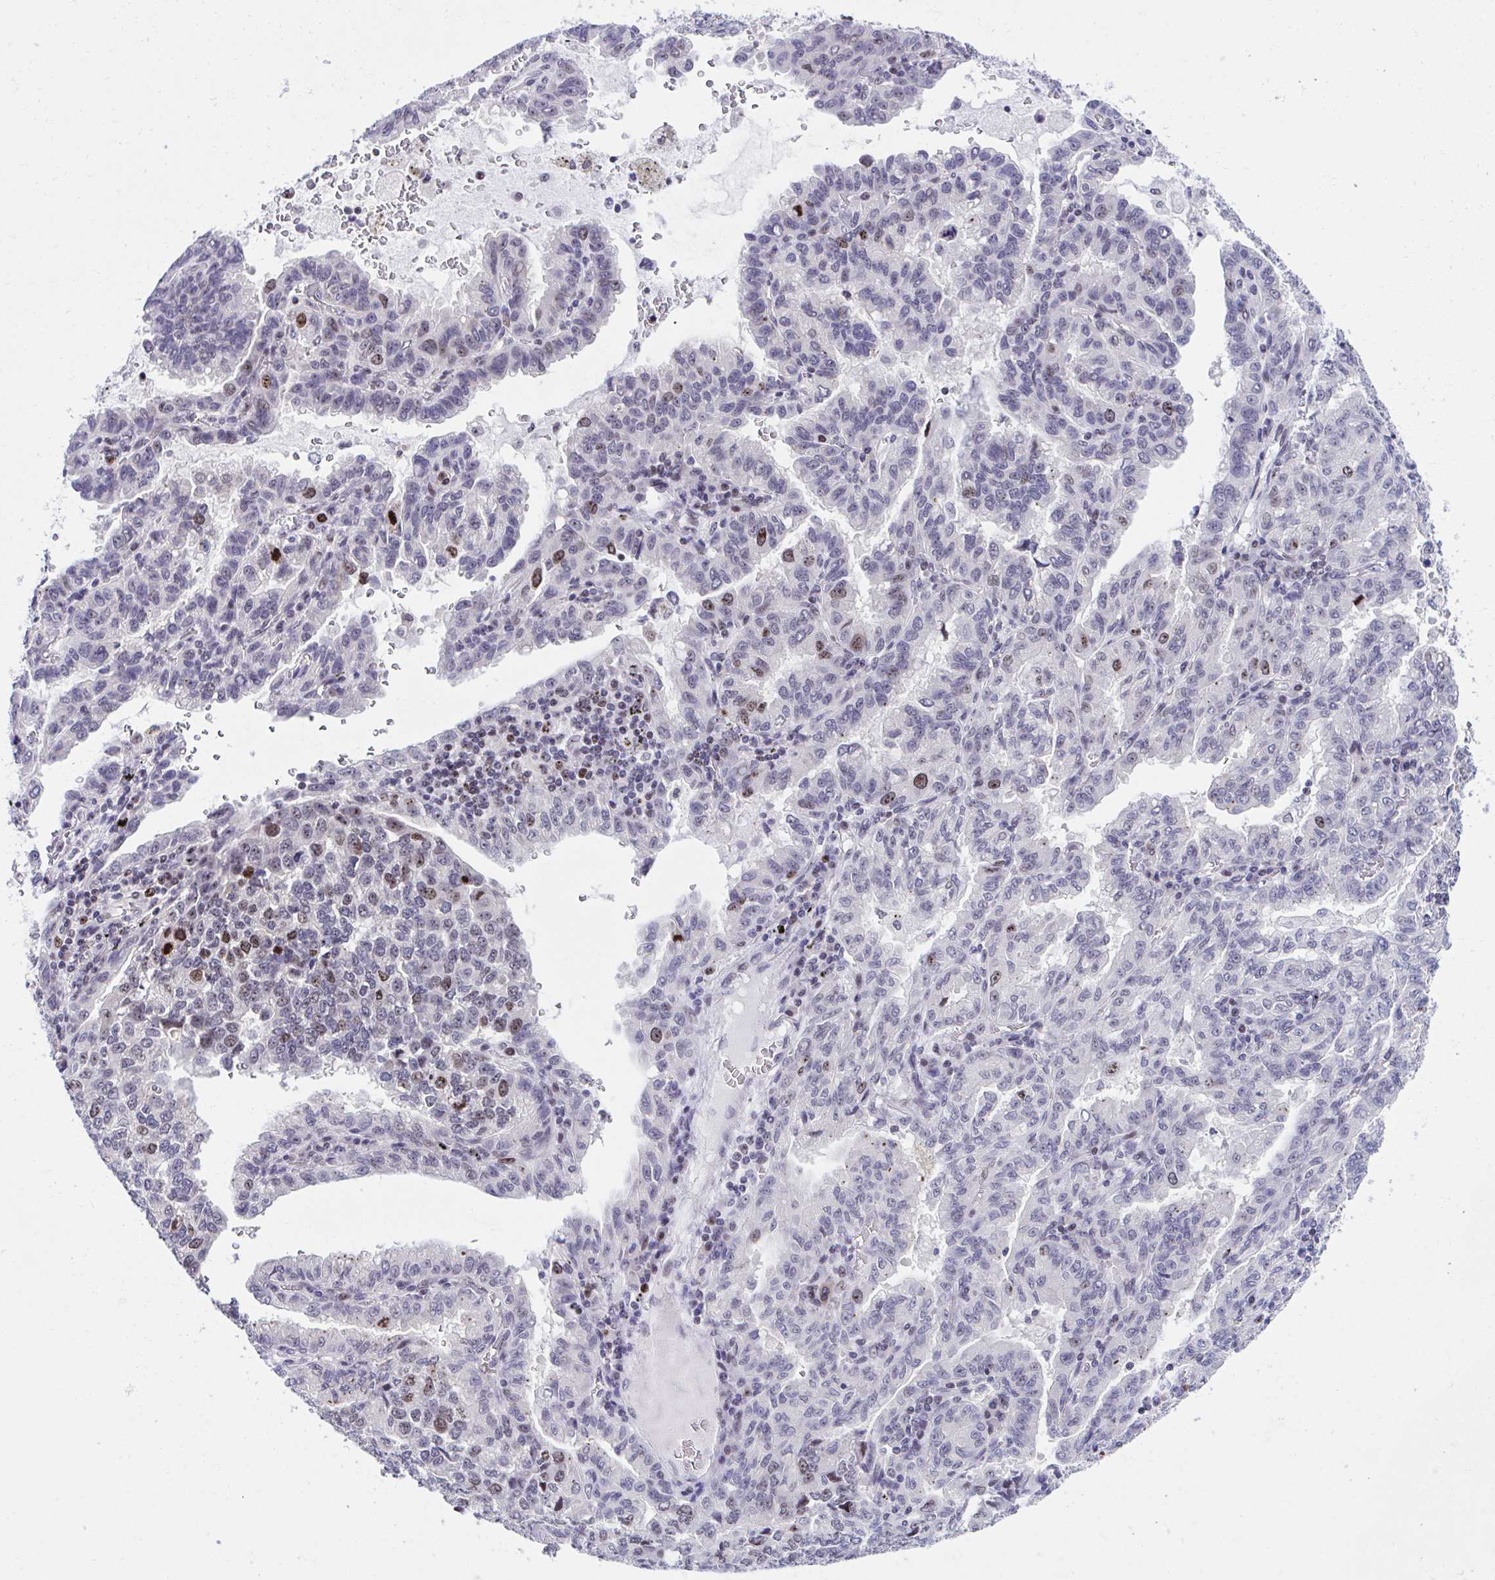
{"staining": {"intensity": "strong", "quantity": "25%-75%", "location": "nuclear"}, "tissue": "lung cancer", "cell_type": "Tumor cells", "image_type": "cancer", "snomed": [{"axis": "morphology", "description": "Adenocarcinoma, NOS"}, {"axis": "topography", "description": "Lymph node"}, {"axis": "topography", "description": "Lung"}], "caption": "An immunohistochemistry micrograph of neoplastic tissue is shown. Protein staining in brown labels strong nuclear positivity in lung adenocarcinoma within tumor cells.", "gene": "CEP72", "patient": {"sex": "male", "age": 66}}